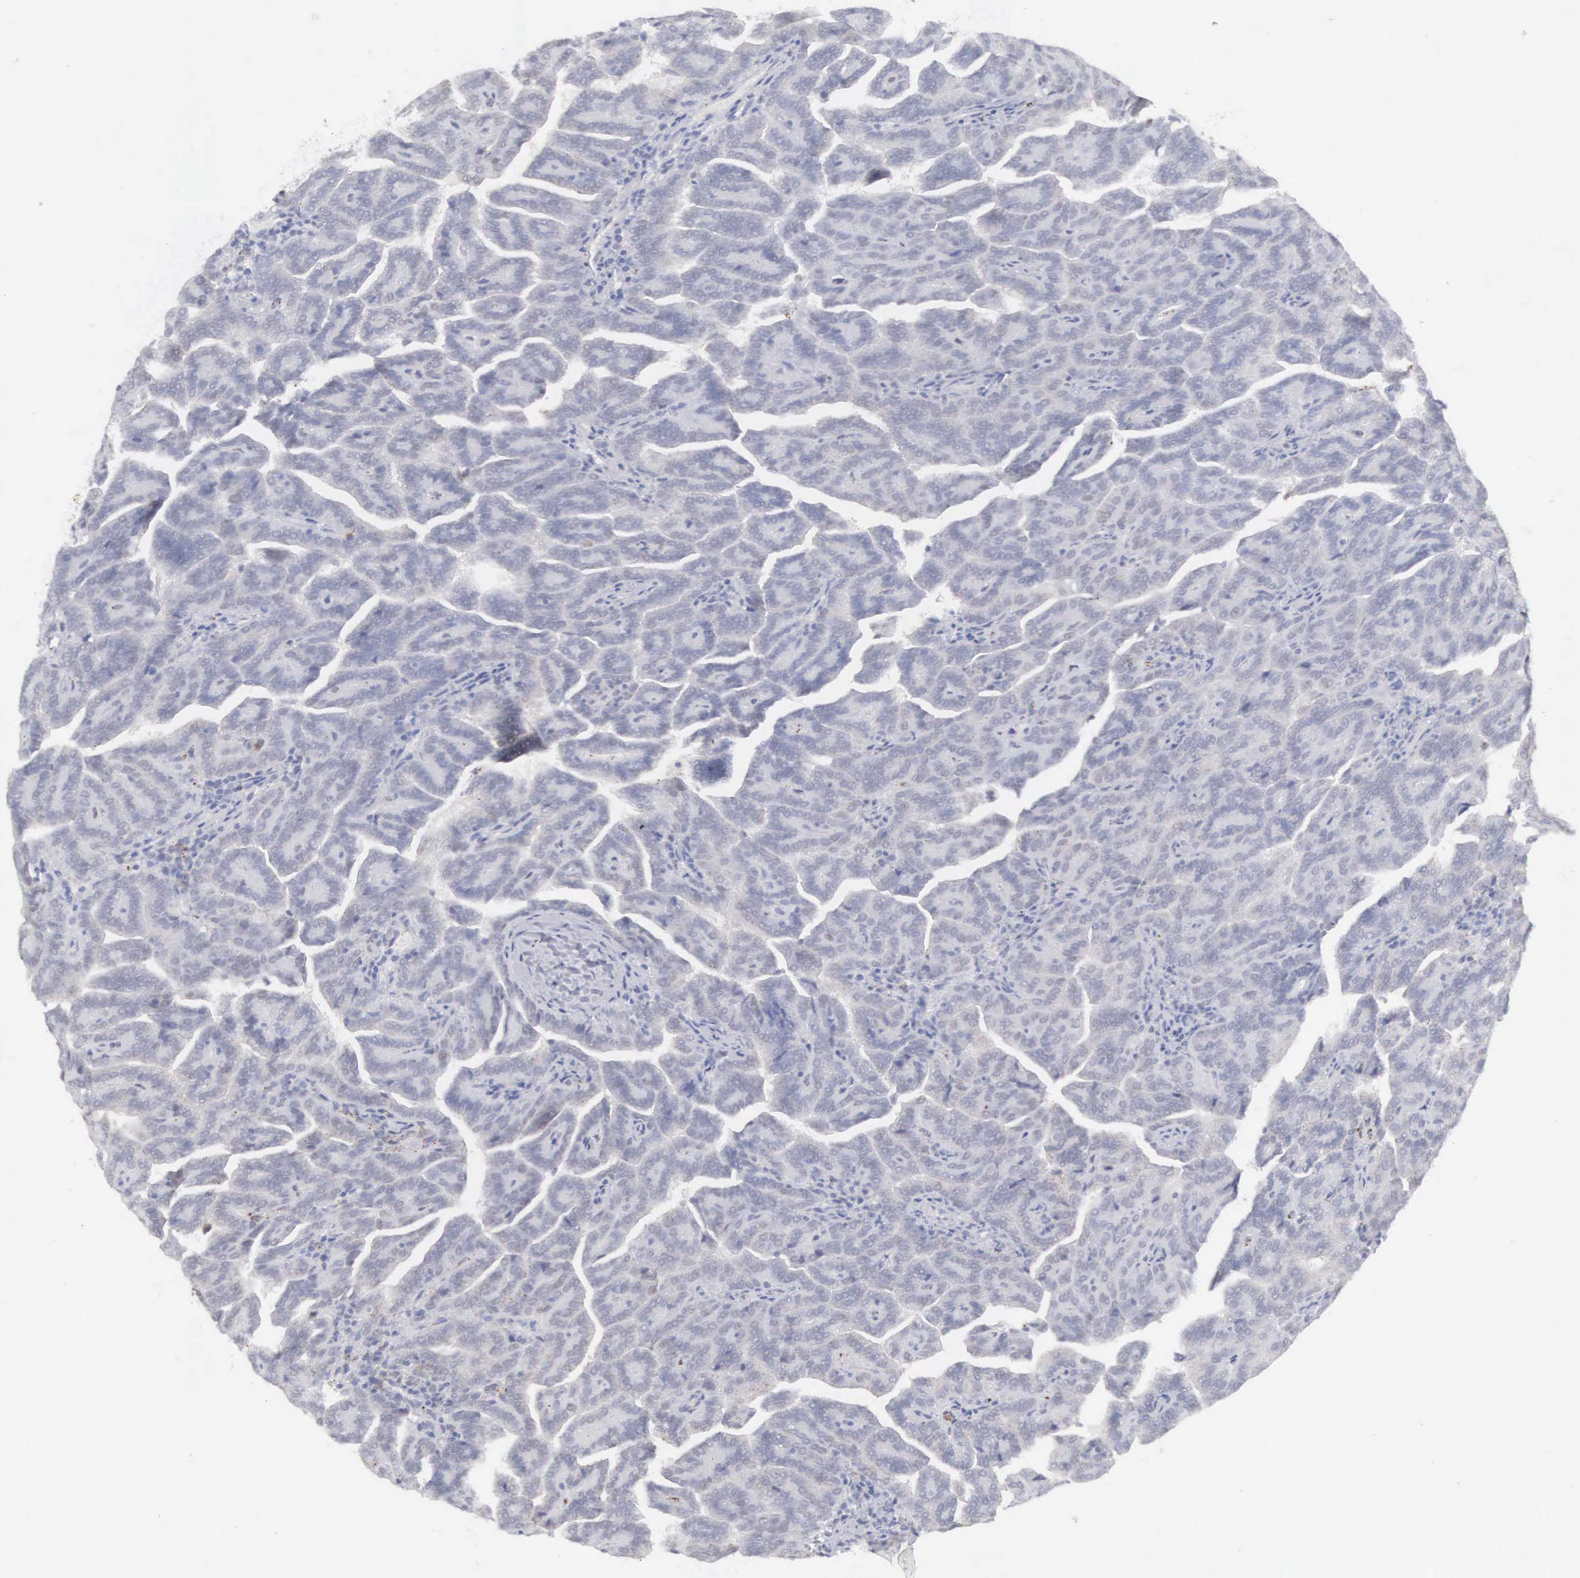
{"staining": {"intensity": "negative", "quantity": "none", "location": "none"}, "tissue": "renal cancer", "cell_type": "Tumor cells", "image_type": "cancer", "snomed": [{"axis": "morphology", "description": "Adenocarcinoma, NOS"}, {"axis": "topography", "description": "Kidney"}], "caption": "There is no significant positivity in tumor cells of renal cancer.", "gene": "MNAT1", "patient": {"sex": "male", "age": 61}}